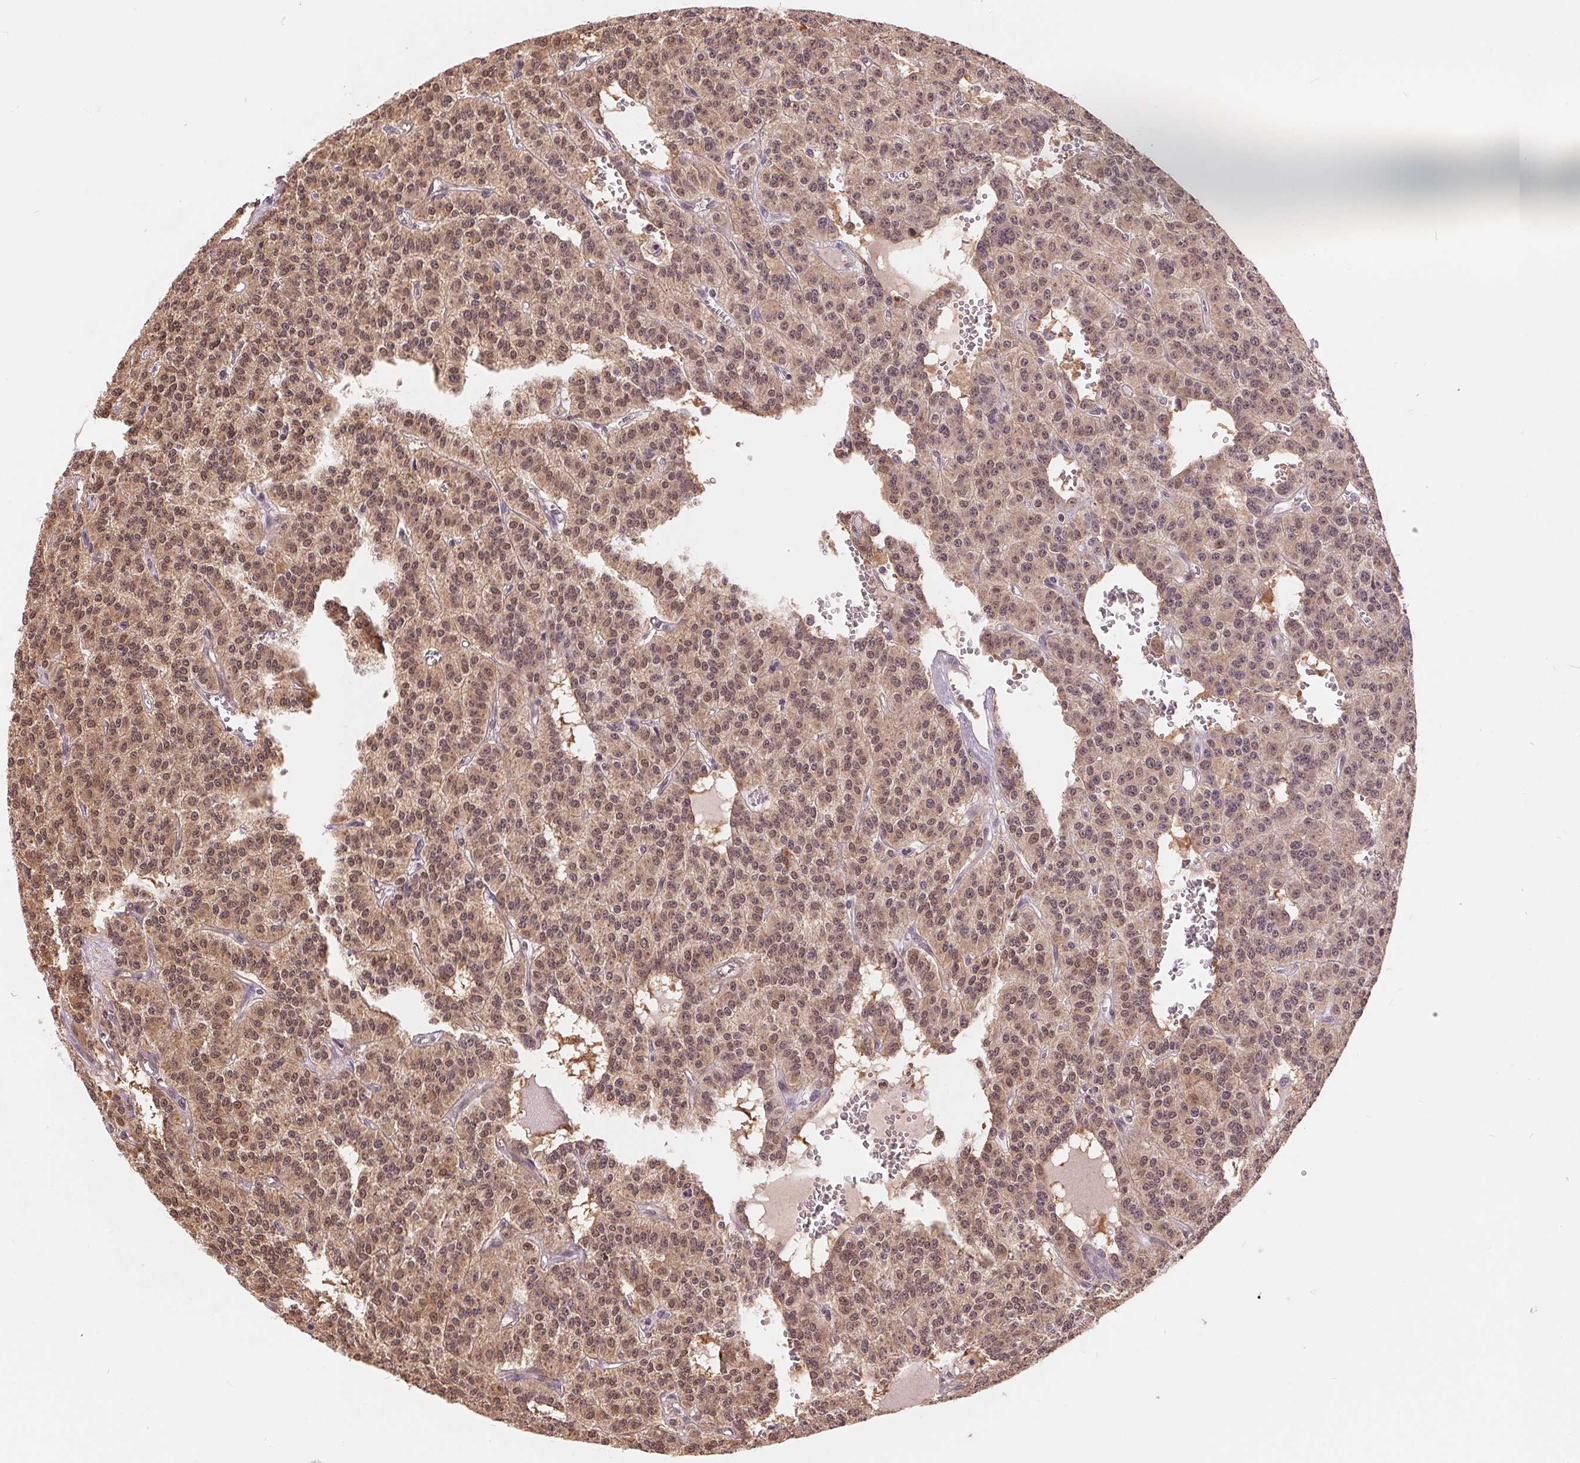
{"staining": {"intensity": "moderate", "quantity": ">75%", "location": "cytoplasmic/membranous,nuclear"}, "tissue": "carcinoid", "cell_type": "Tumor cells", "image_type": "cancer", "snomed": [{"axis": "morphology", "description": "Carcinoid, malignant, NOS"}, {"axis": "topography", "description": "Lung"}], "caption": "Immunohistochemistry of carcinoid reveals medium levels of moderate cytoplasmic/membranous and nuclear expression in approximately >75% of tumor cells.", "gene": "TMEM273", "patient": {"sex": "female", "age": 71}}